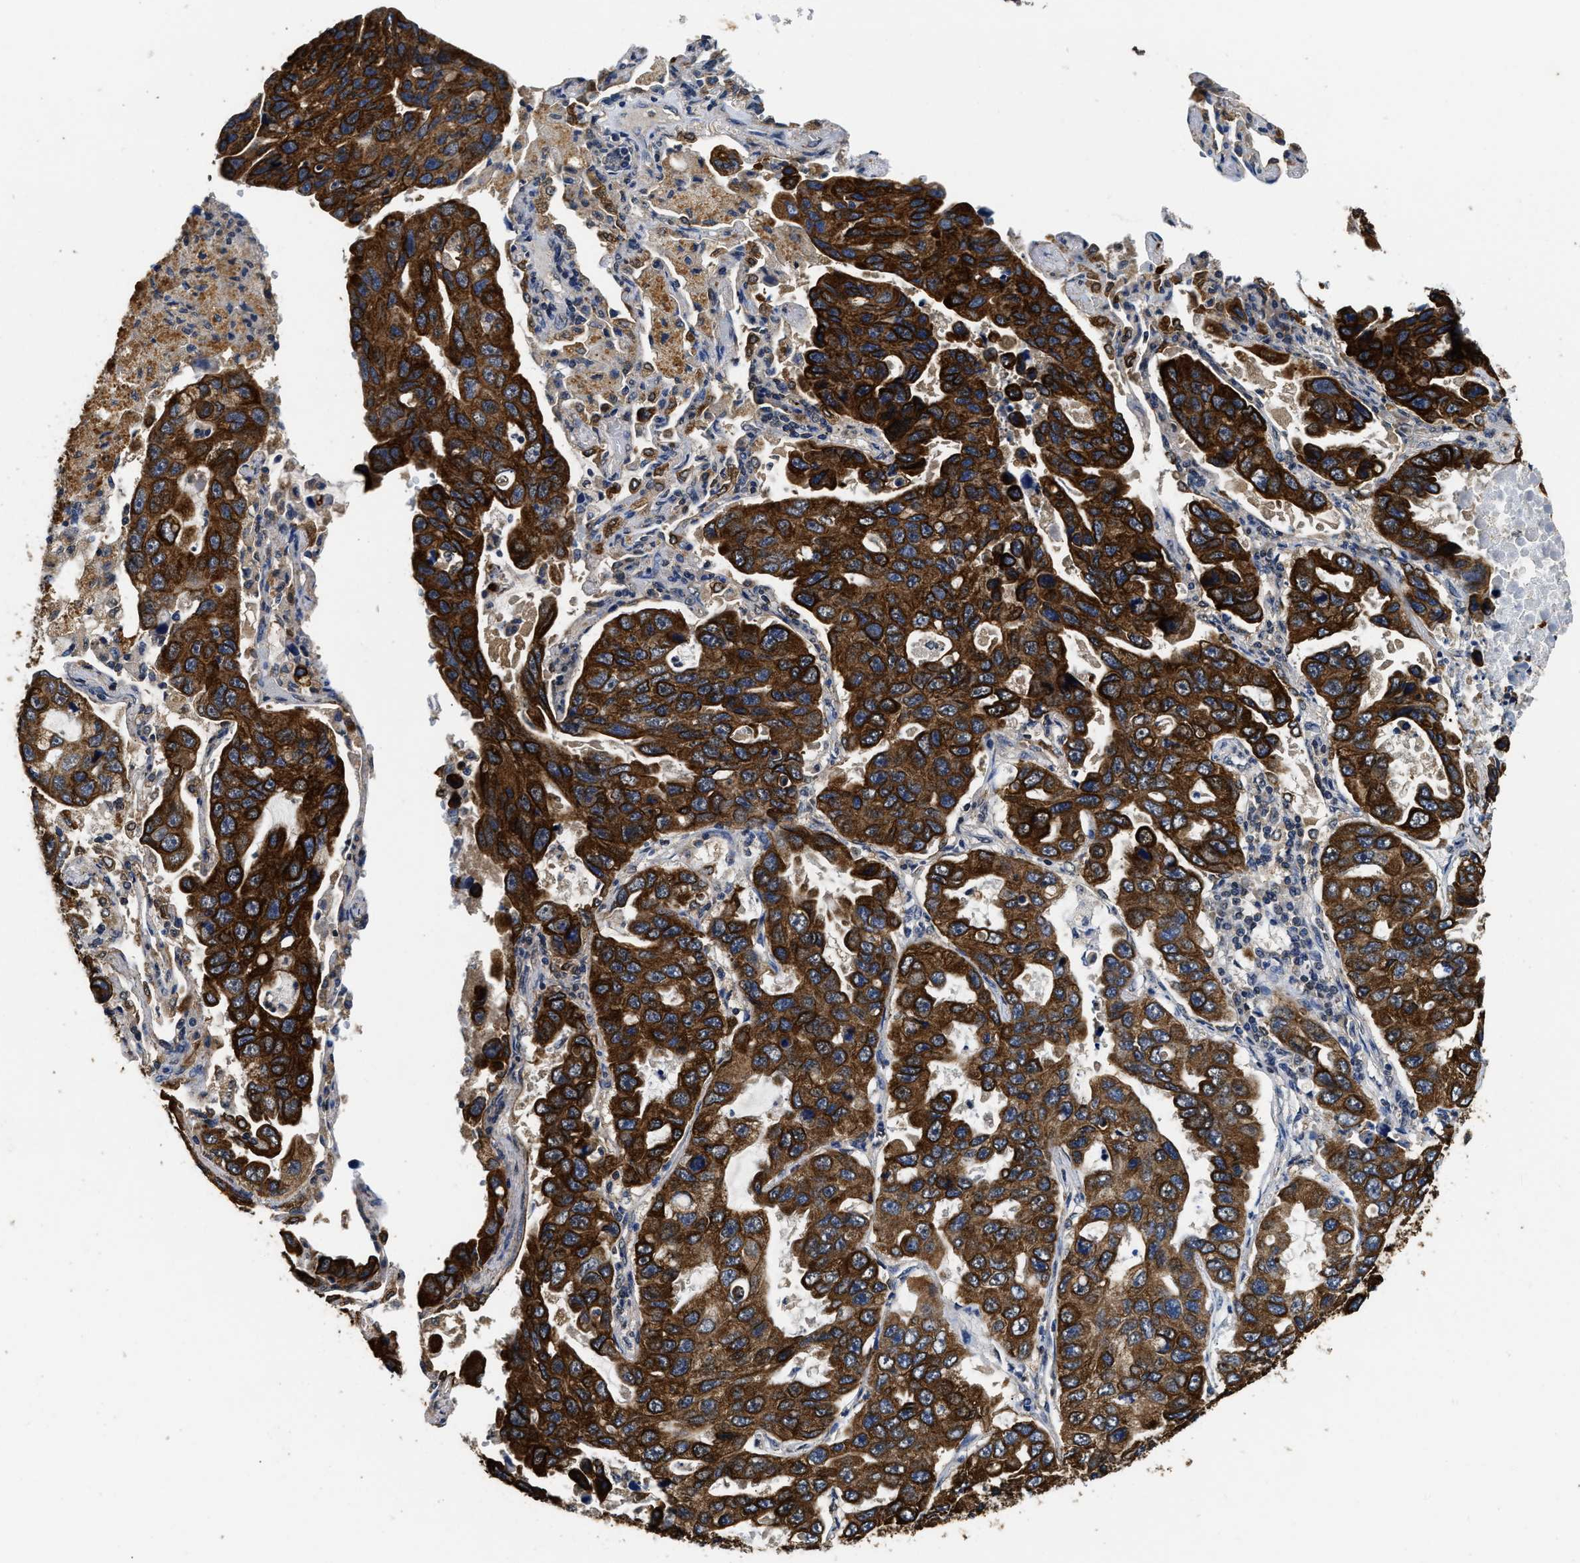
{"staining": {"intensity": "strong", "quantity": ">75%", "location": "cytoplasmic/membranous"}, "tissue": "lung cancer", "cell_type": "Tumor cells", "image_type": "cancer", "snomed": [{"axis": "morphology", "description": "Adenocarcinoma, NOS"}, {"axis": "topography", "description": "Lung"}], "caption": "Strong cytoplasmic/membranous protein expression is appreciated in about >75% of tumor cells in adenocarcinoma (lung). (DAB = brown stain, brightfield microscopy at high magnification).", "gene": "CTNNA1", "patient": {"sex": "male", "age": 64}}